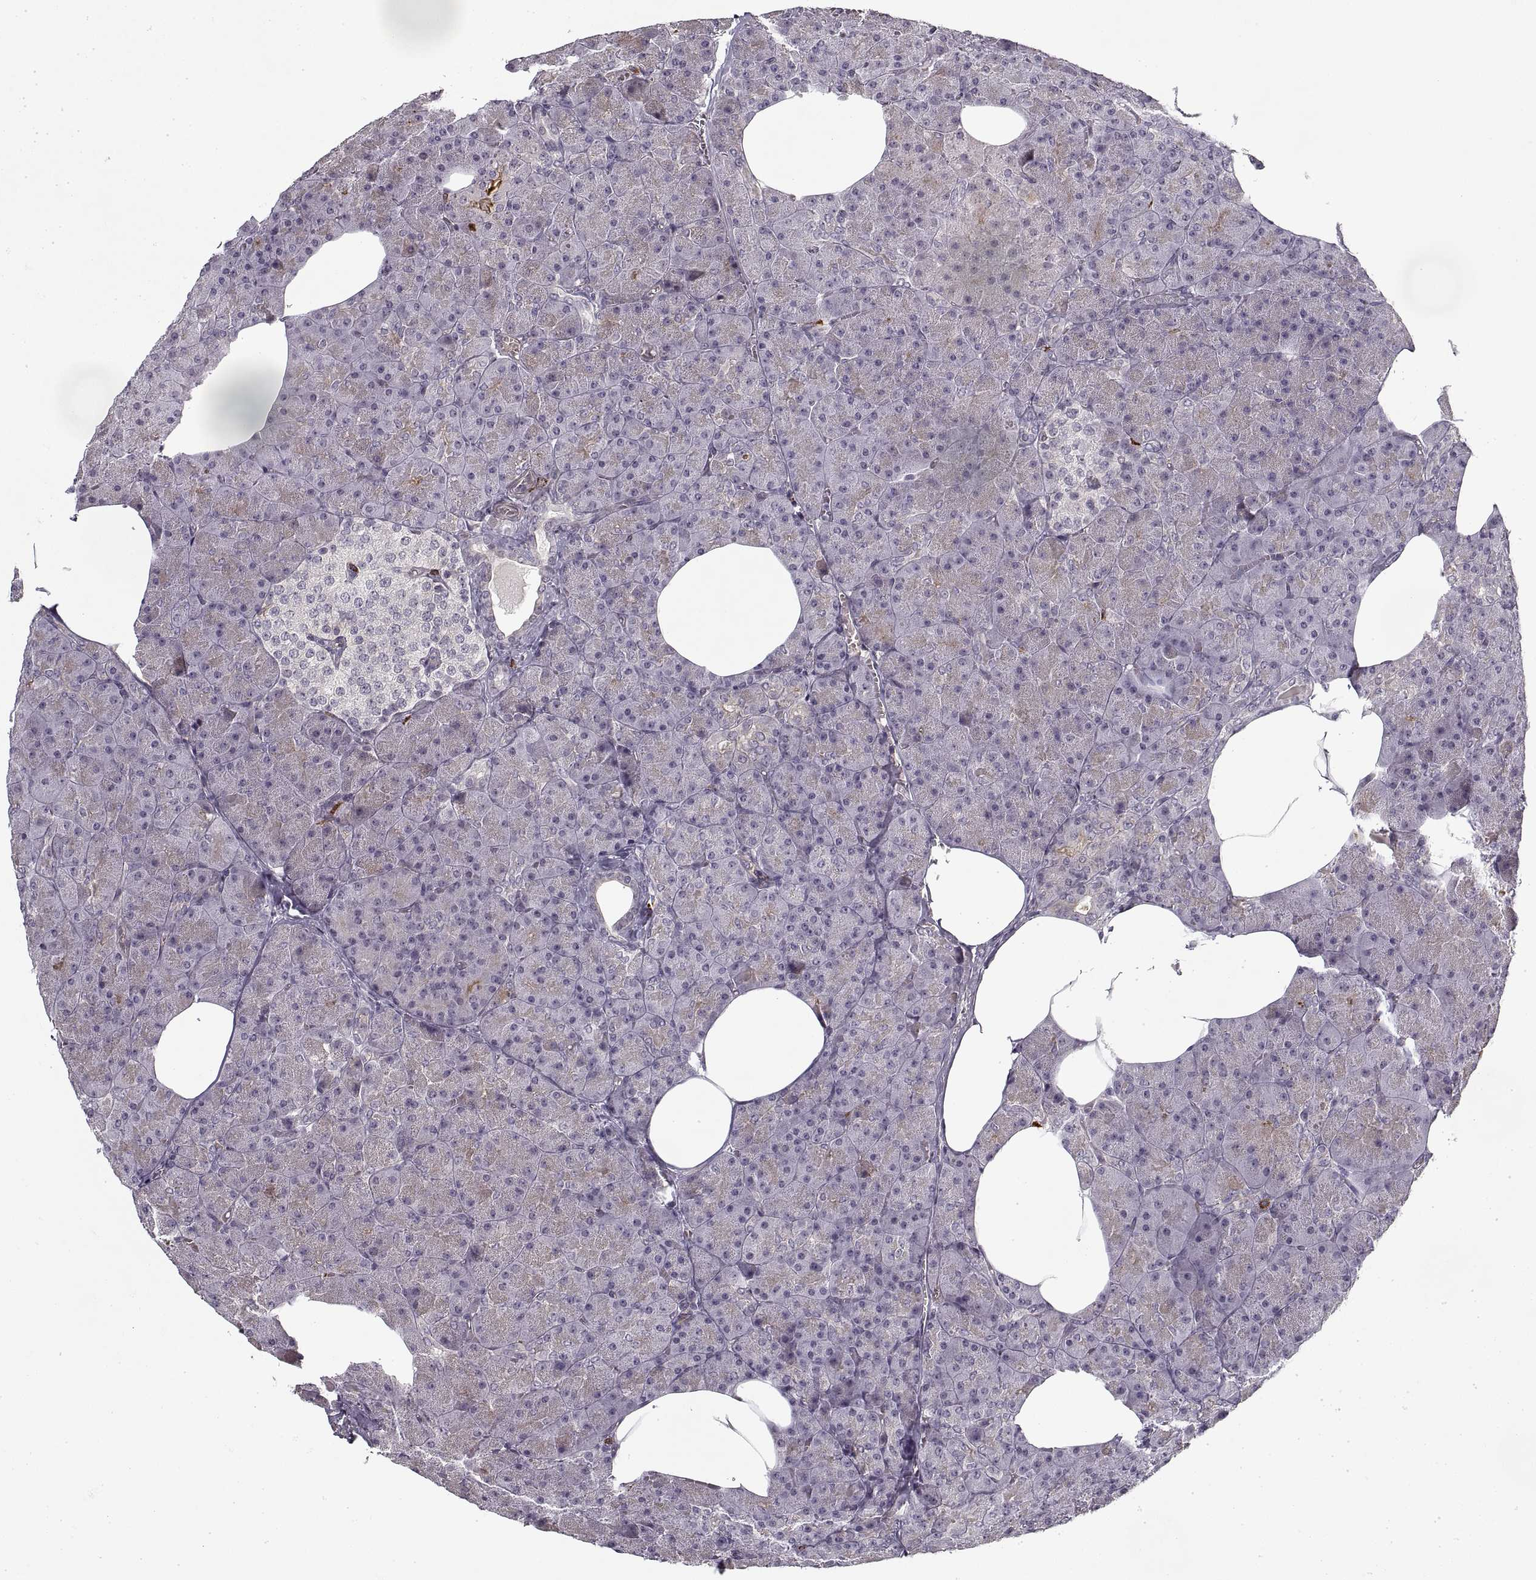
{"staining": {"intensity": "weak", "quantity": "25%-75%", "location": "cytoplasmic/membranous"}, "tissue": "pancreas", "cell_type": "Exocrine glandular cells", "image_type": "normal", "snomed": [{"axis": "morphology", "description": "Normal tissue, NOS"}, {"axis": "topography", "description": "Pancreas"}], "caption": "Immunohistochemical staining of benign pancreas shows weak cytoplasmic/membranous protein positivity in approximately 25%-75% of exocrine glandular cells.", "gene": "LAMB2", "patient": {"sex": "female", "age": 45}}